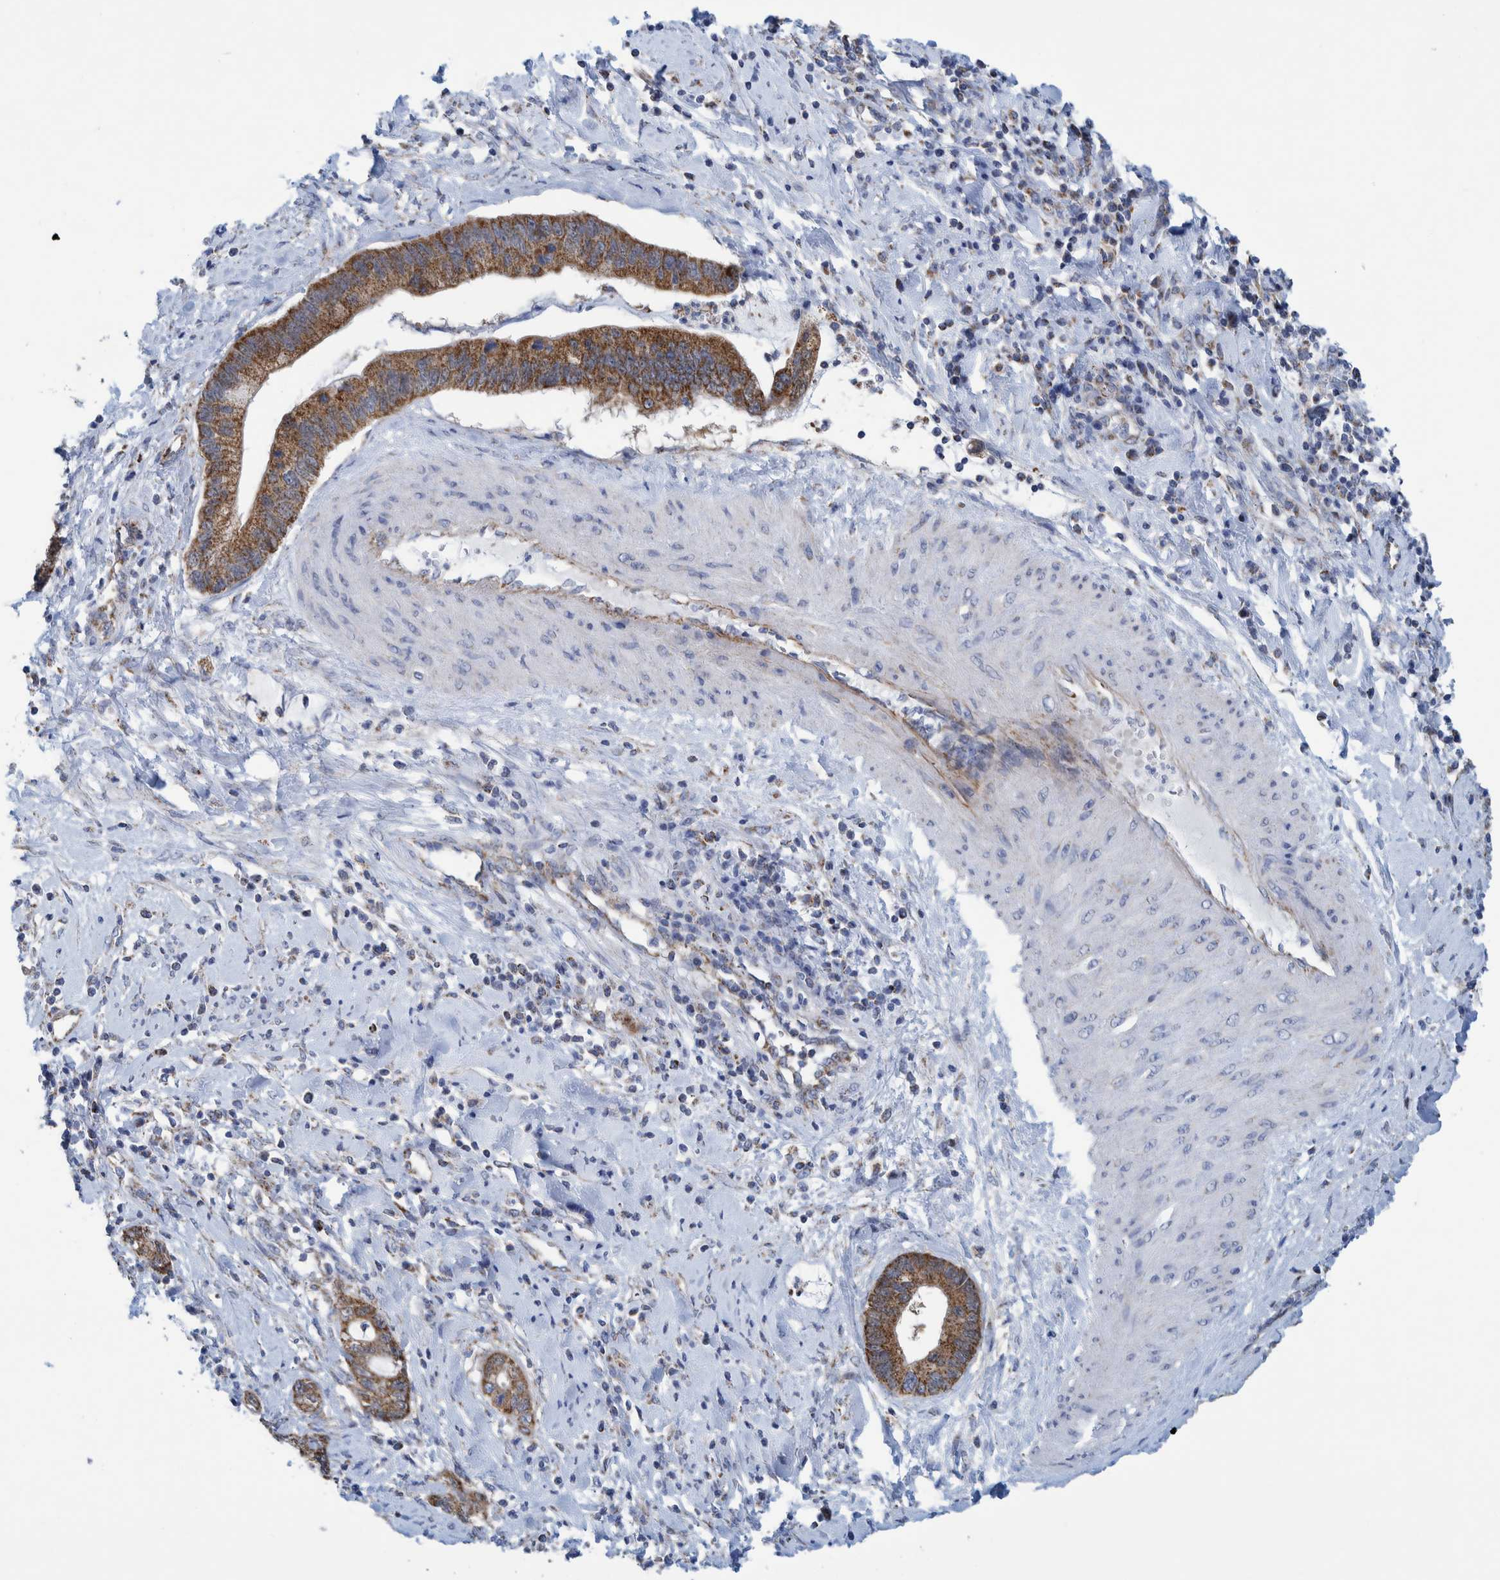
{"staining": {"intensity": "moderate", "quantity": ">75%", "location": "cytoplasmic/membranous"}, "tissue": "cervical cancer", "cell_type": "Tumor cells", "image_type": "cancer", "snomed": [{"axis": "morphology", "description": "Adenocarcinoma, NOS"}, {"axis": "topography", "description": "Cervix"}], "caption": "A high-resolution photomicrograph shows immunohistochemistry (IHC) staining of cervical adenocarcinoma, which reveals moderate cytoplasmic/membranous expression in about >75% of tumor cells.", "gene": "MRPS7", "patient": {"sex": "female", "age": 44}}